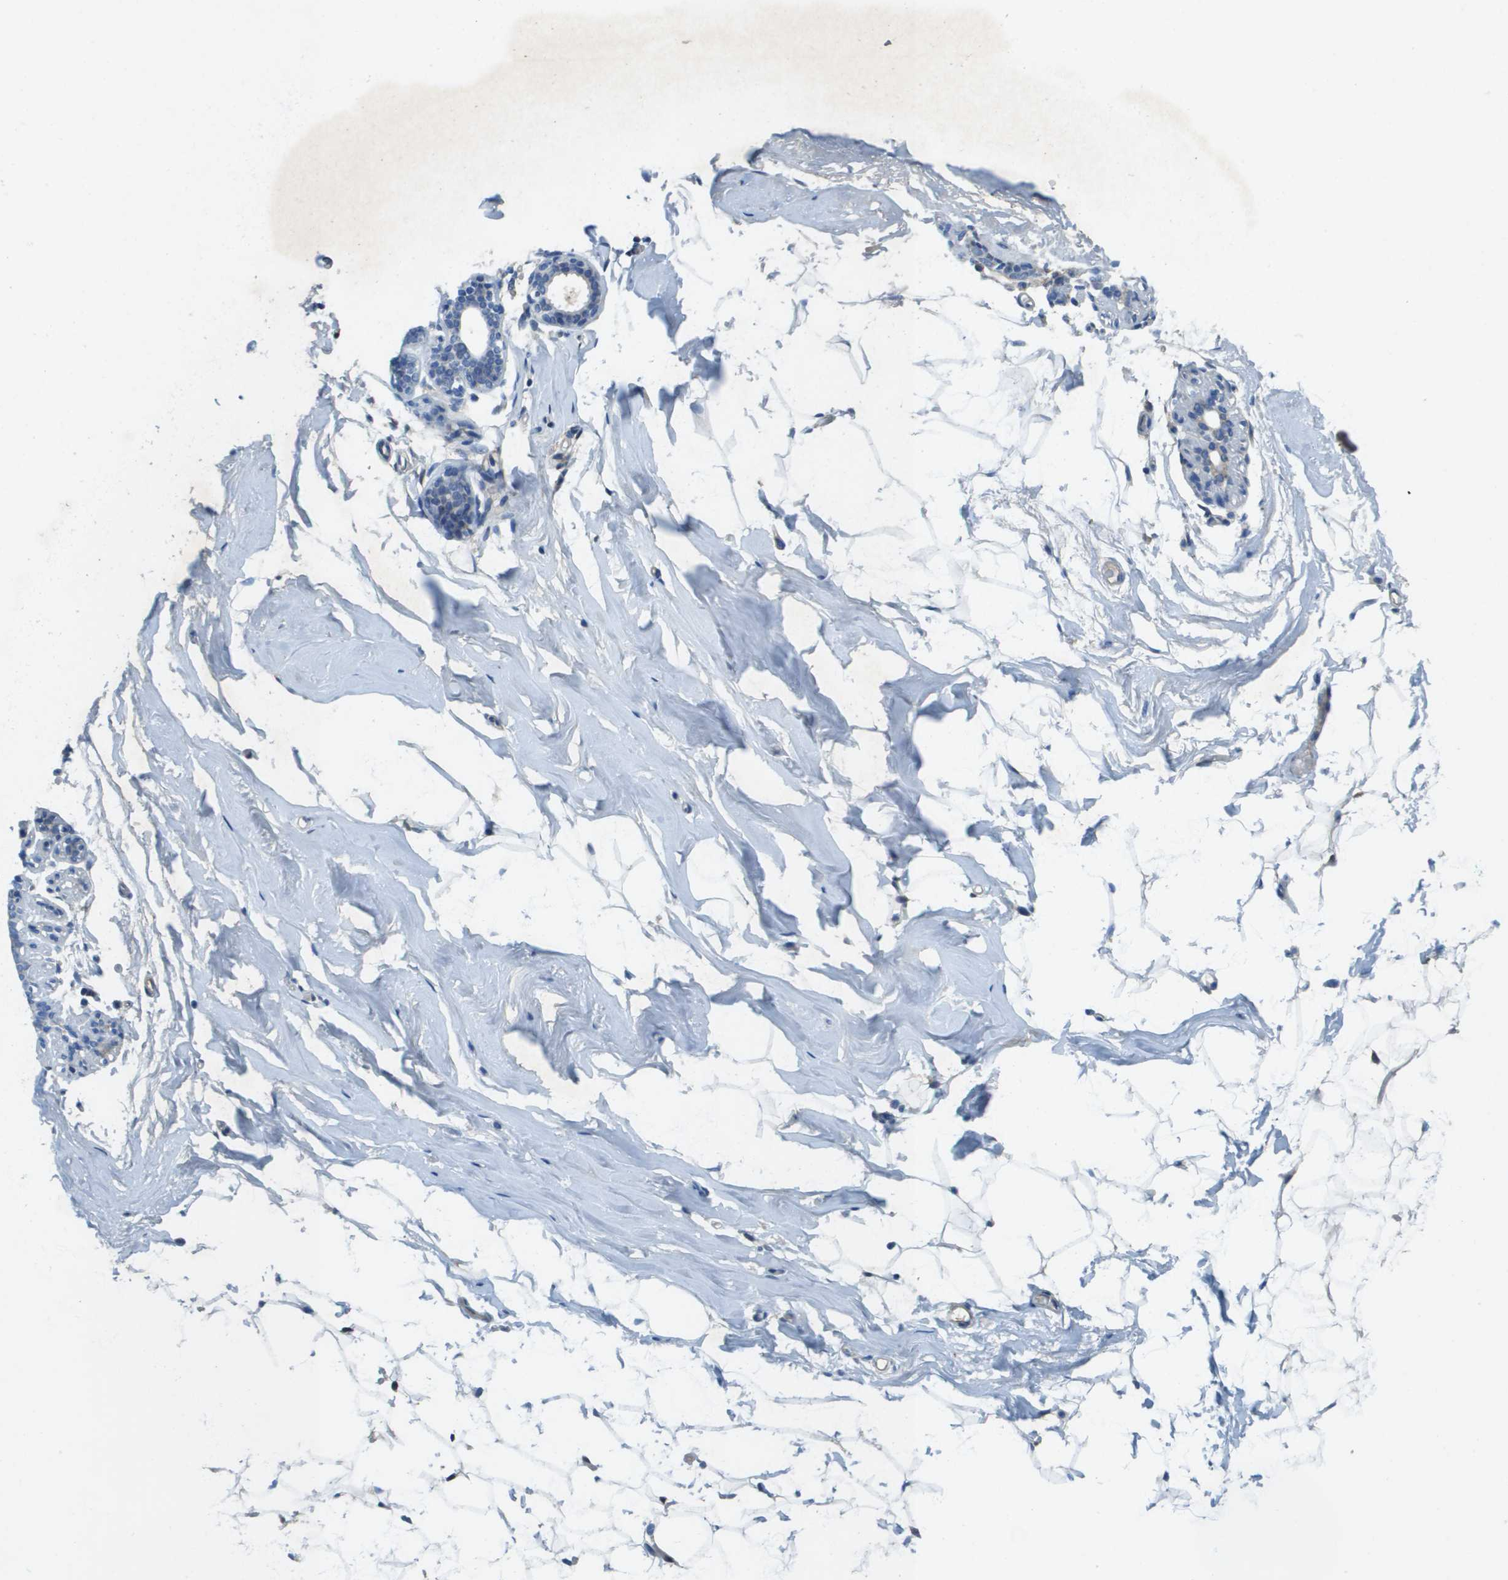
{"staining": {"intensity": "weak", "quantity": "25%-75%", "location": "cytoplasmic/membranous"}, "tissue": "adipose tissue", "cell_type": "Adipocytes", "image_type": "normal", "snomed": [{"axis": "morphology", "description": "Normal tissue, NOS"}, {"axis": "topography", "description": "Breast"}, {"axis": "topography", "description": "Soft tissue"}], "caption": "Adipose tissue stained with DAB (3,3'-diaminobenzidine) immunohistochemistry reveals low levels of weak cytoplasmic/membranous expression in approximately 25%-75% of adipocytes. (Stains: DAB in brown, nuclei in blue, Microscopy: brightfield microscopy at high magnification).", "gene": "CYGB", "patient": {"sex": "female", "age": 75}}